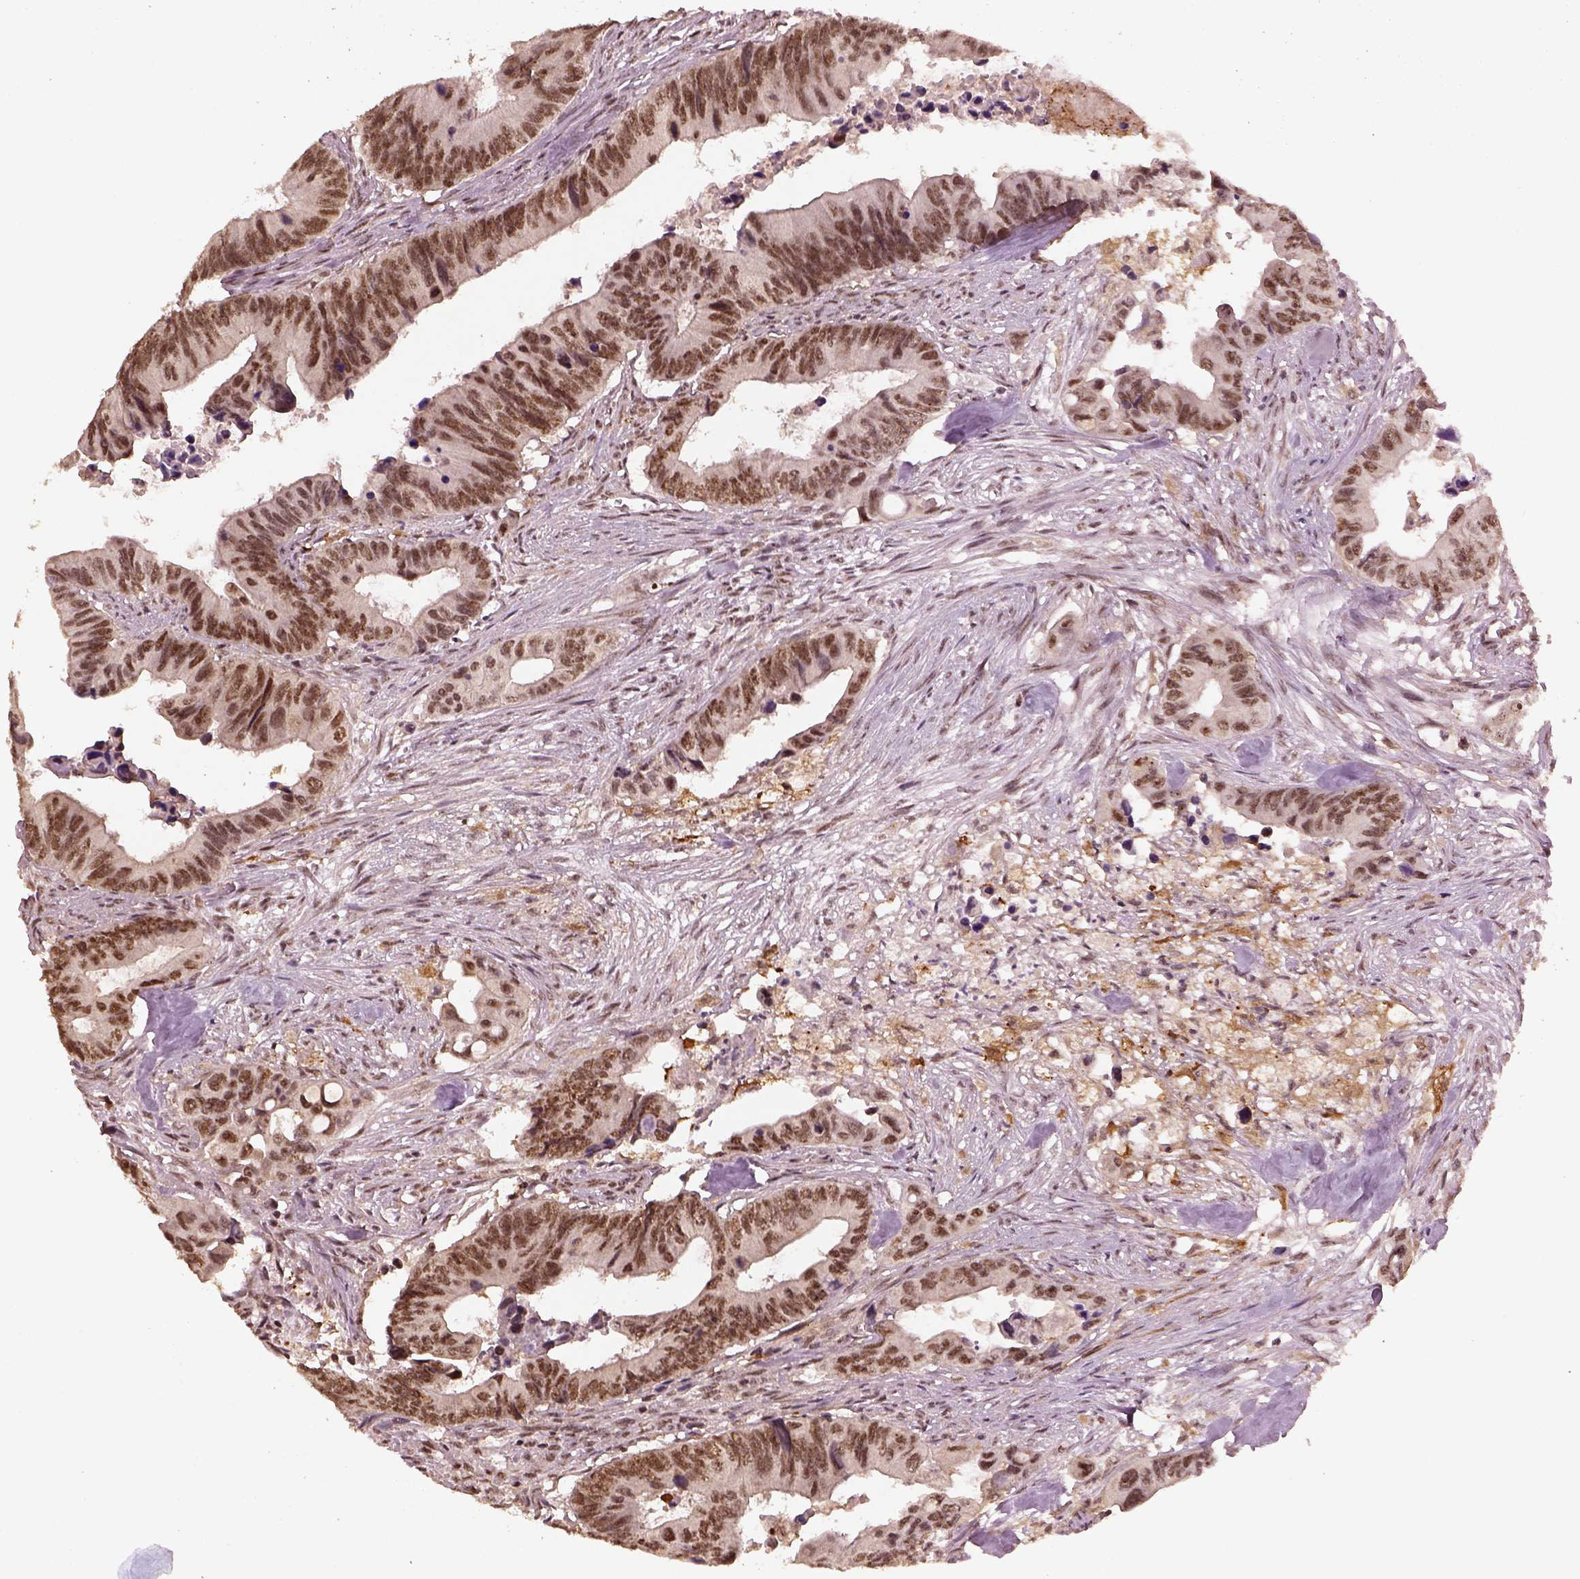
{"staining": {"intensity": "moderate", "quantity": ">75%", "location": "nuclear"}, "tissue": "colorectal cancer", "cell_type": "Tumor cells", "image_type": "cancer", "snomed": [{"axis": "morphology", "description": "Adenocarcinoma, NOS"}, {"axis": "topography", "description": "Colon"}], "caption": "Colorectal adenocarcinoma stained with a brown dye demonstrates moderate nuclear positive staining in approximately >75% of tumor cells.", "gene": "BRD9", "patient": {"sex": "female", "age": 87}}